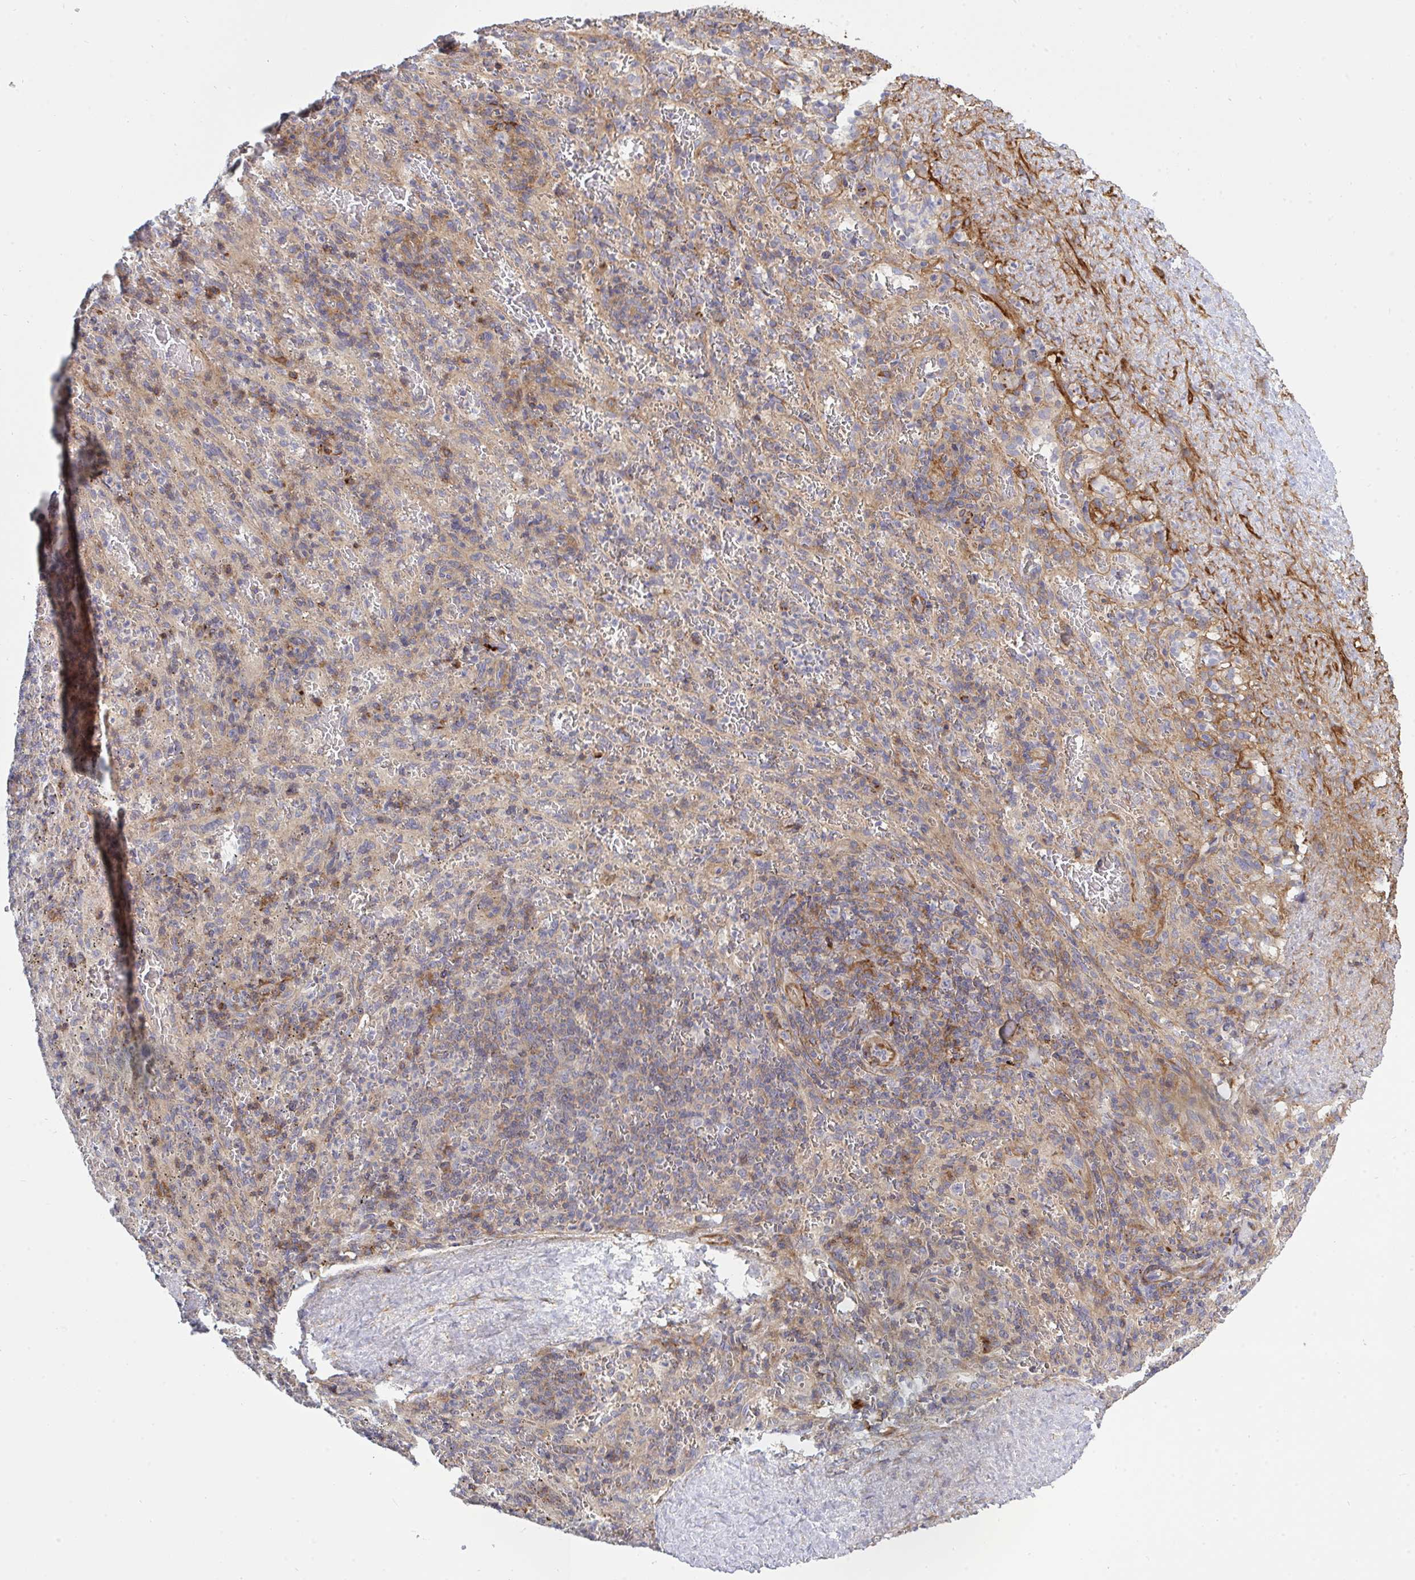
{"staining": {"intensity": "moderate", "quantity": "<25%", "location": "cytoplasmic/membranous"}, "tissue": "spleen", "cell_type": "Cells in red pulp", "image_type": "normal", "snomed": [{"axis": "morphology", "description": "Normal tissue, NOS"}, {"axis": "topography", "description": "Spleen"}], "caption": "Spleen stained with immunohistochemistry reveals moderate cytoplasmic/membranous staining in about <25% of cells in red pulp.", "gene": "FRMD3", "patient": {"sex": "male", "age": 57}}